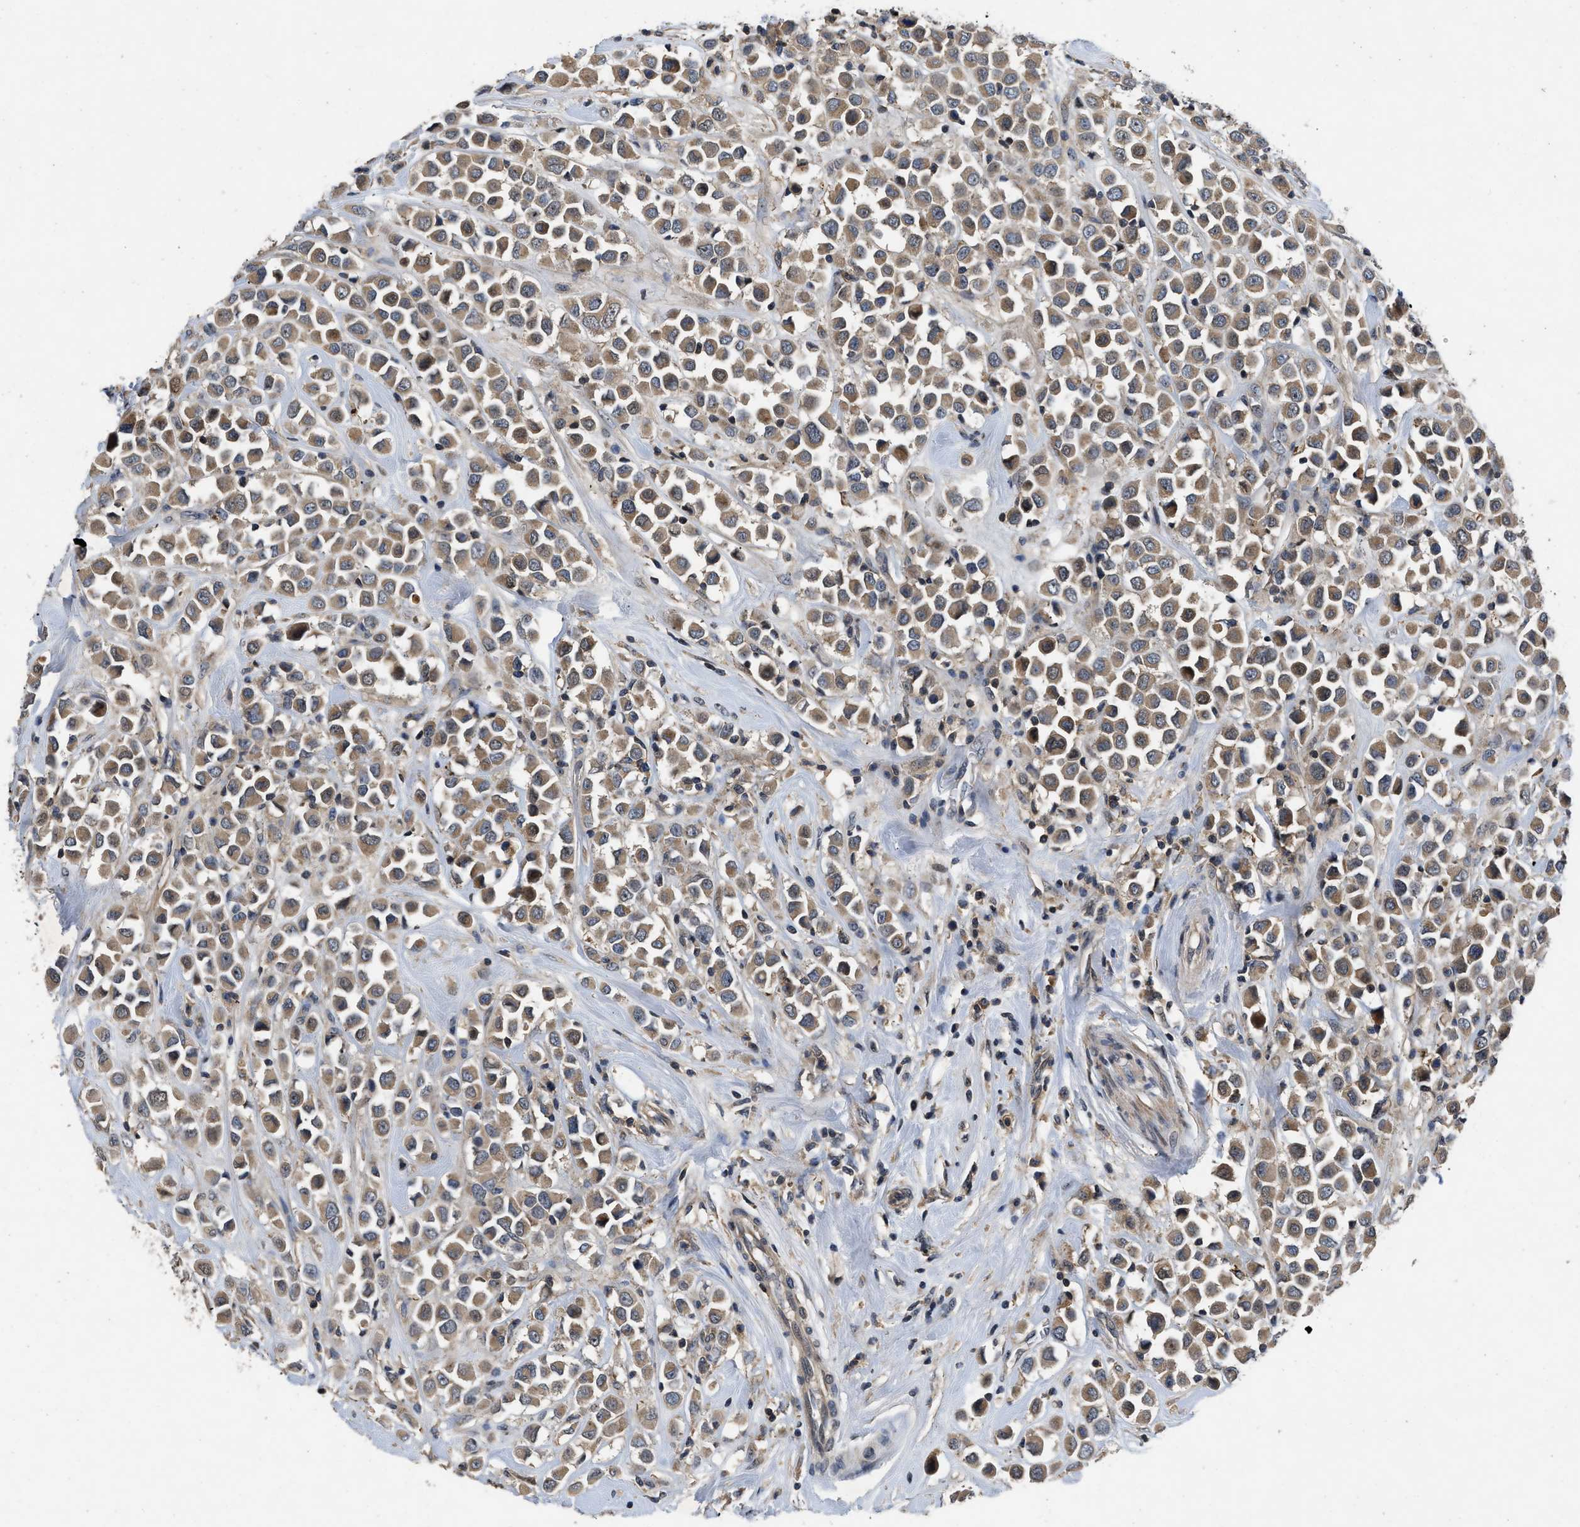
{"staining": {"intensity": "moderate", "quantity": ">75%", "location": "cytoplasmic/membranous"}, "tissue": "breast cancer", "cell_type": "Tumor cells", "image_type": "cancer", "snomed": [{"axis": "morphology", "description": "Duct carcinoma"}, {"axis": "topography", "description": "Breast"}], "caption": "Breast intraductal carcinoma stained for a protein (brown) displays moderate cytoplasmic/membranous positive positivity in approximately >75% of tumor cells.", "gene": "PRDM14", "patient": {"sex": "female", "age": 61}}